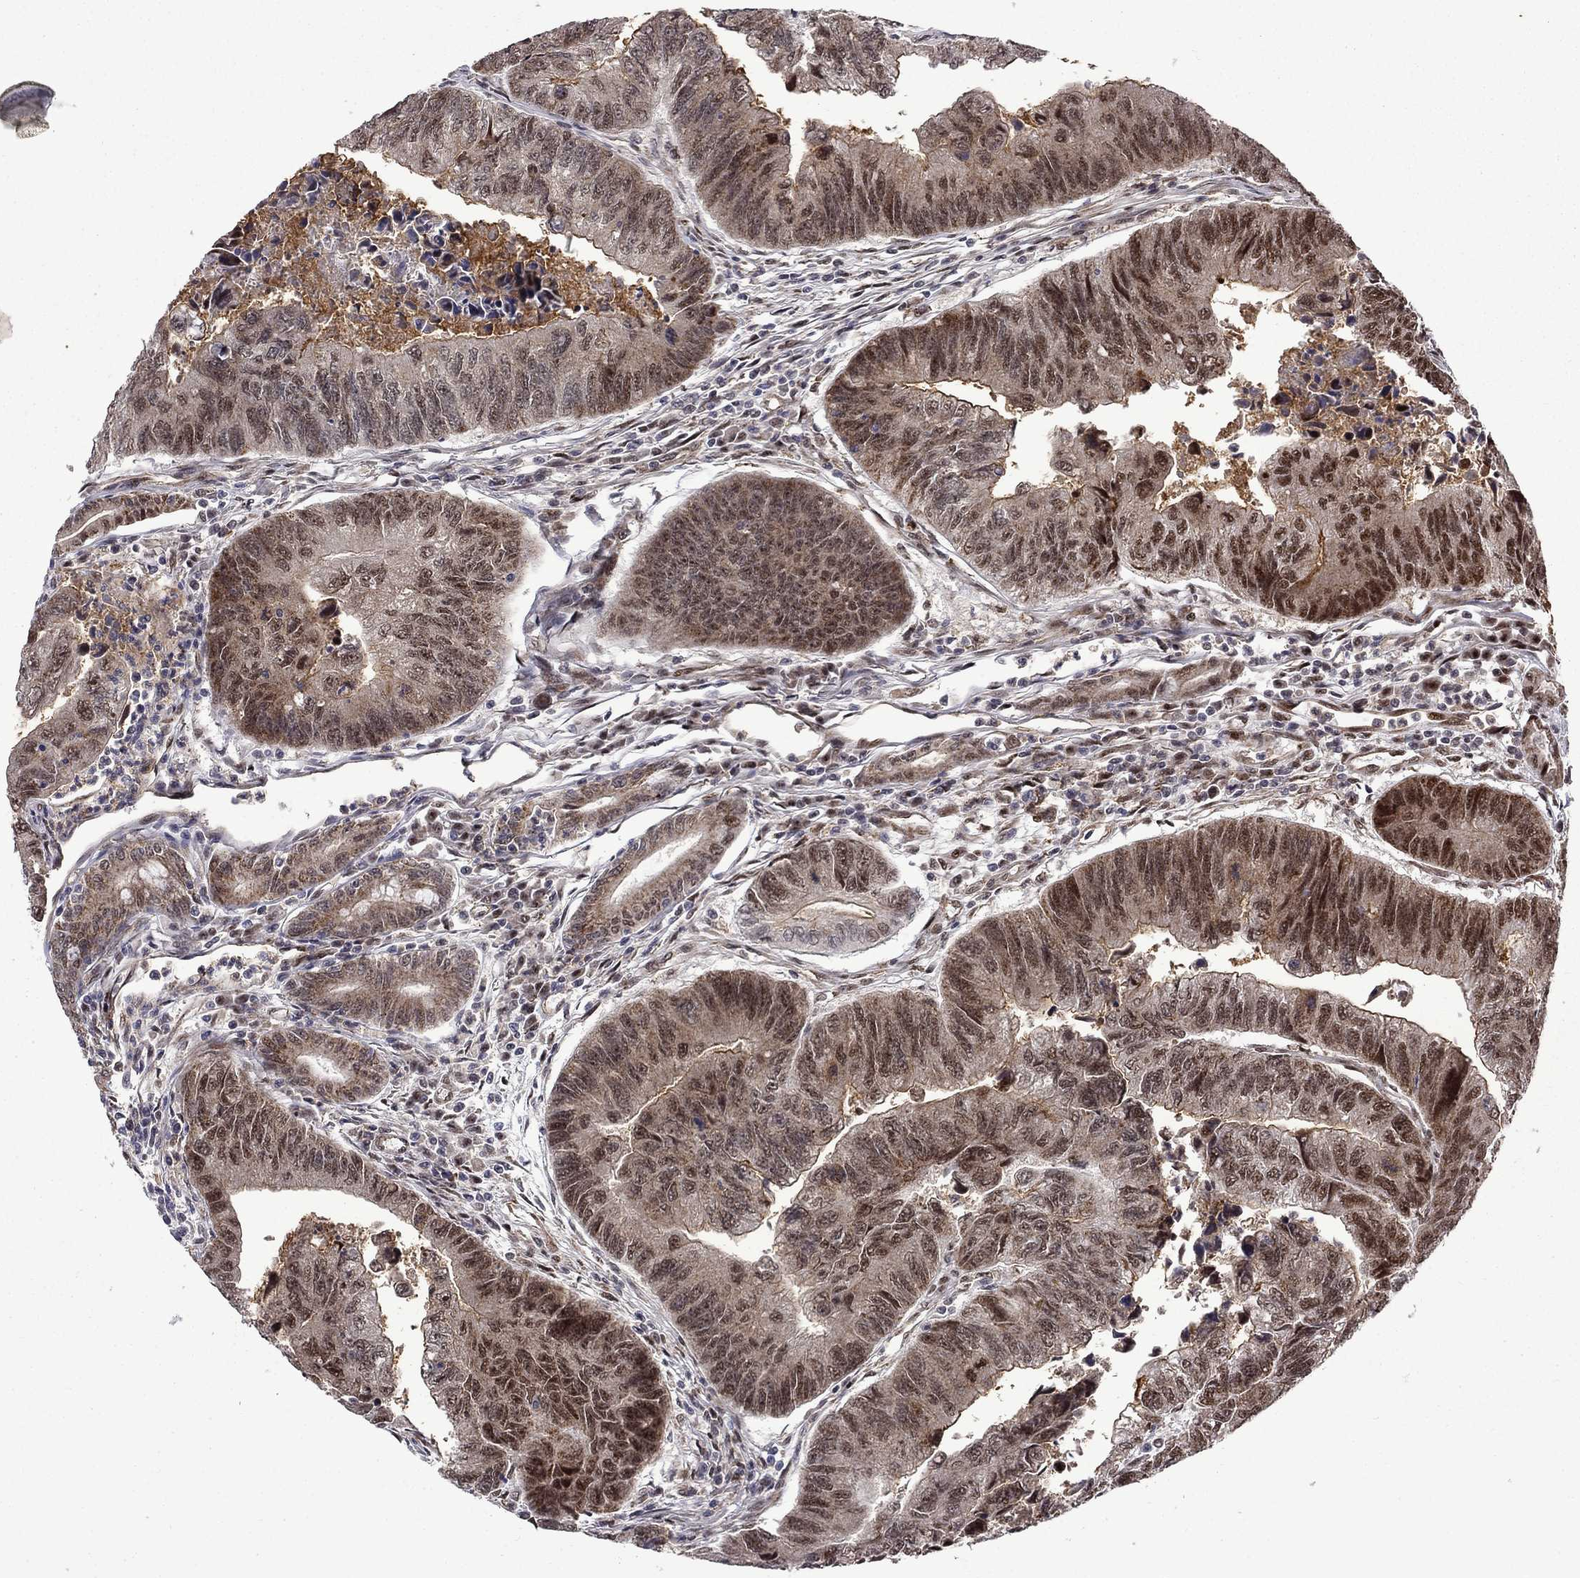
{"staining": {"intensity": "moderate", "quantity": "25%-75%", "location": "cytoplasmic/membranous,nuclear"}, "tissue": "colorectal cancer", "cell_type": "Tumor cells", "image_type": "cancer", "snomed": [{"axis": "morphology", "description": "Adenocarcinoma, NOS"}, {"axis": "topography", "description": "Colon"}], "caption": "Brown immunohistochemical staining in adenocarcinoma (colorectal) demonstrates moderate cytoplasmic/membranous and nuclear positivity in about 25%-75% of tumor cells. (DAB IHC with brightfield microscopy, high magnification).", "gene": "KPNA3", "patient": {"sex": "female", "age": 65}}